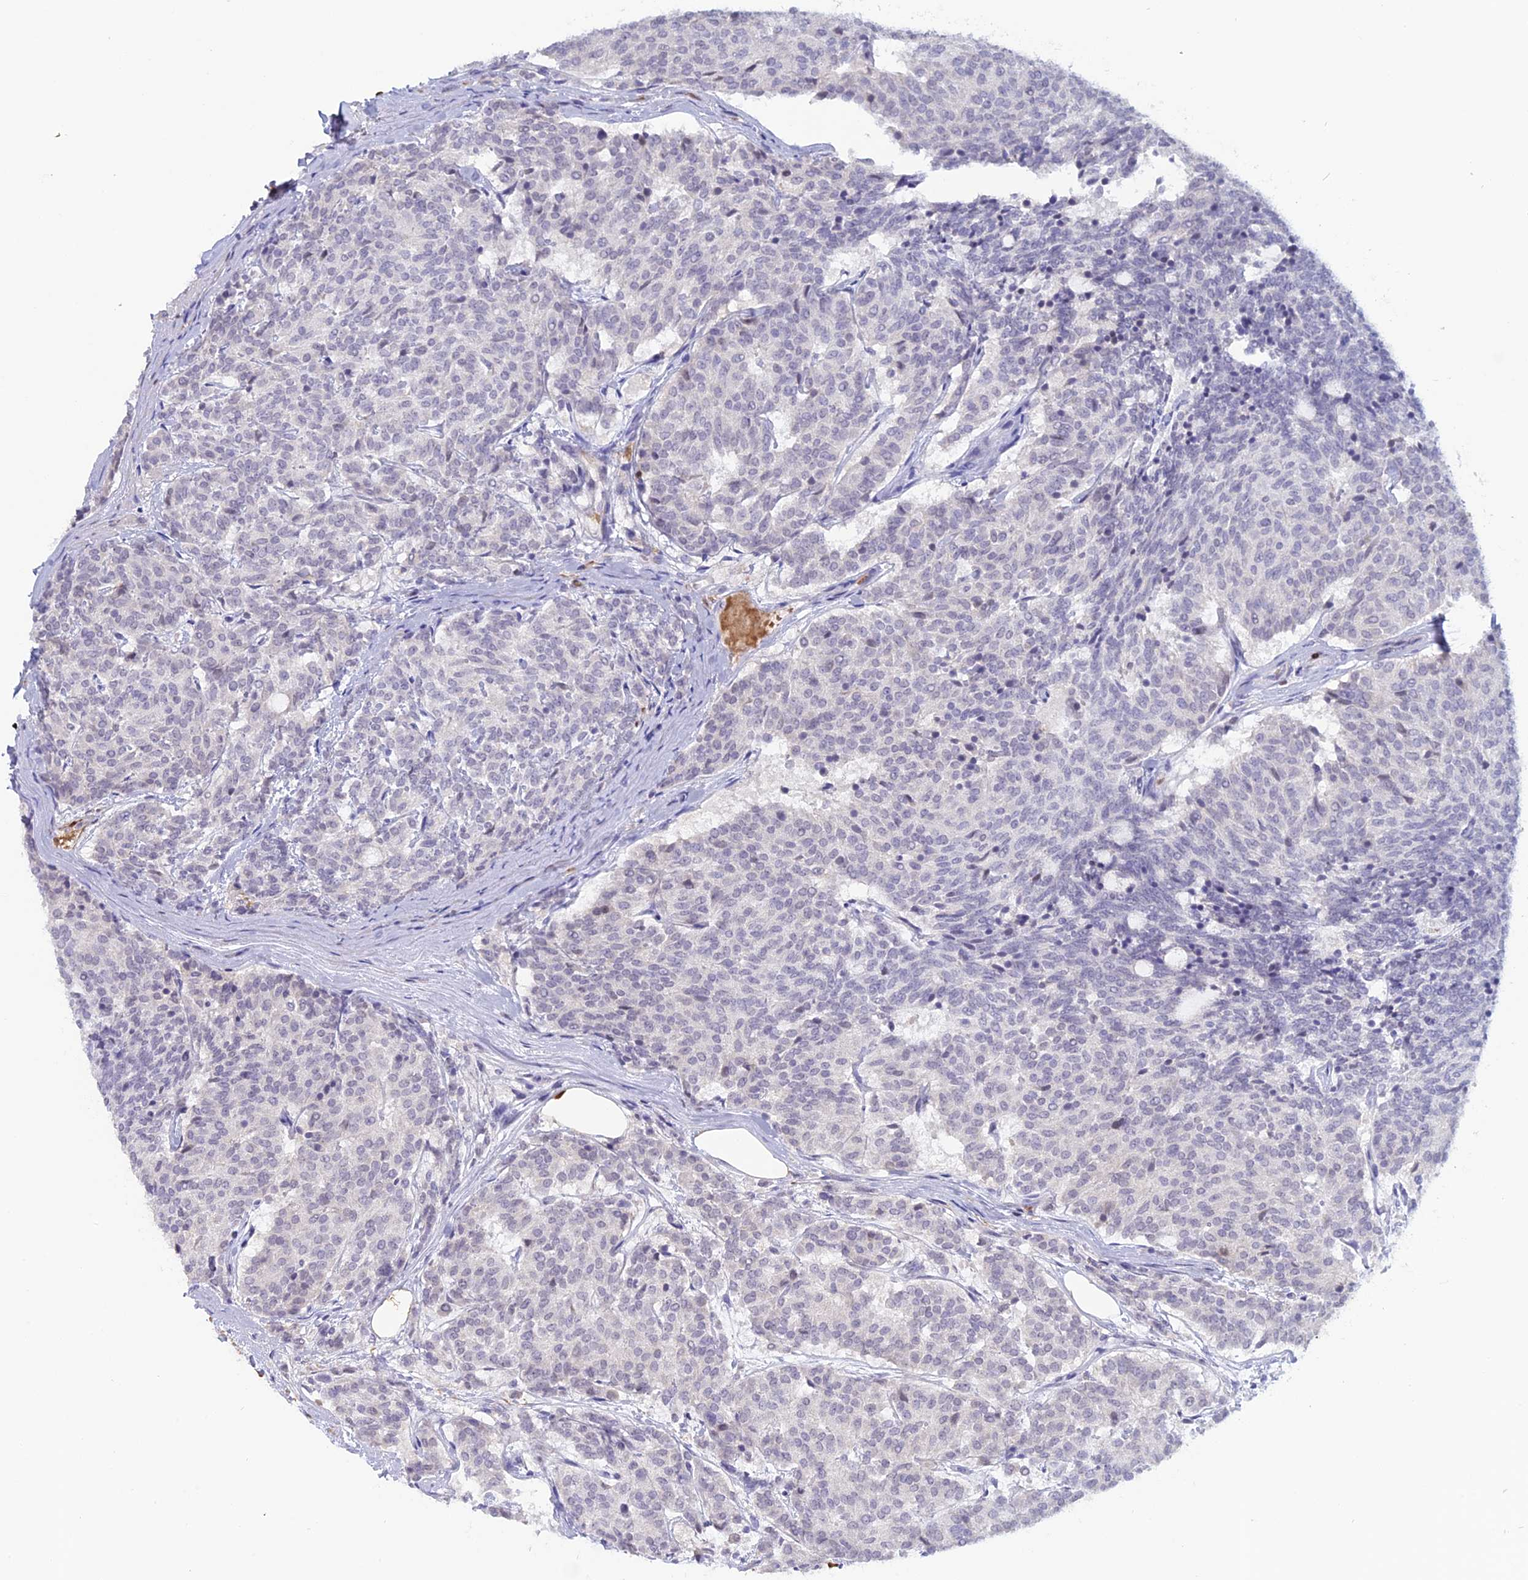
{"staining": {"intensity": "negative", "quantity": "none", "location": "none"}, "tissue": "carcinoid", "cell_type": "Tumor cells", "image_type": "cancer", "snomed": [{"axis": "morphology", "description": "Carcinoid, malignant, NOS"}, {"axis": "topography", "description": "Pancreas"}], "caption": "Carcinoid was stained to show a protein in brown. There is no significant staining in tumor cells.", "gene": "PGBD4", "patient": {"sex": "female", "age": 54}}